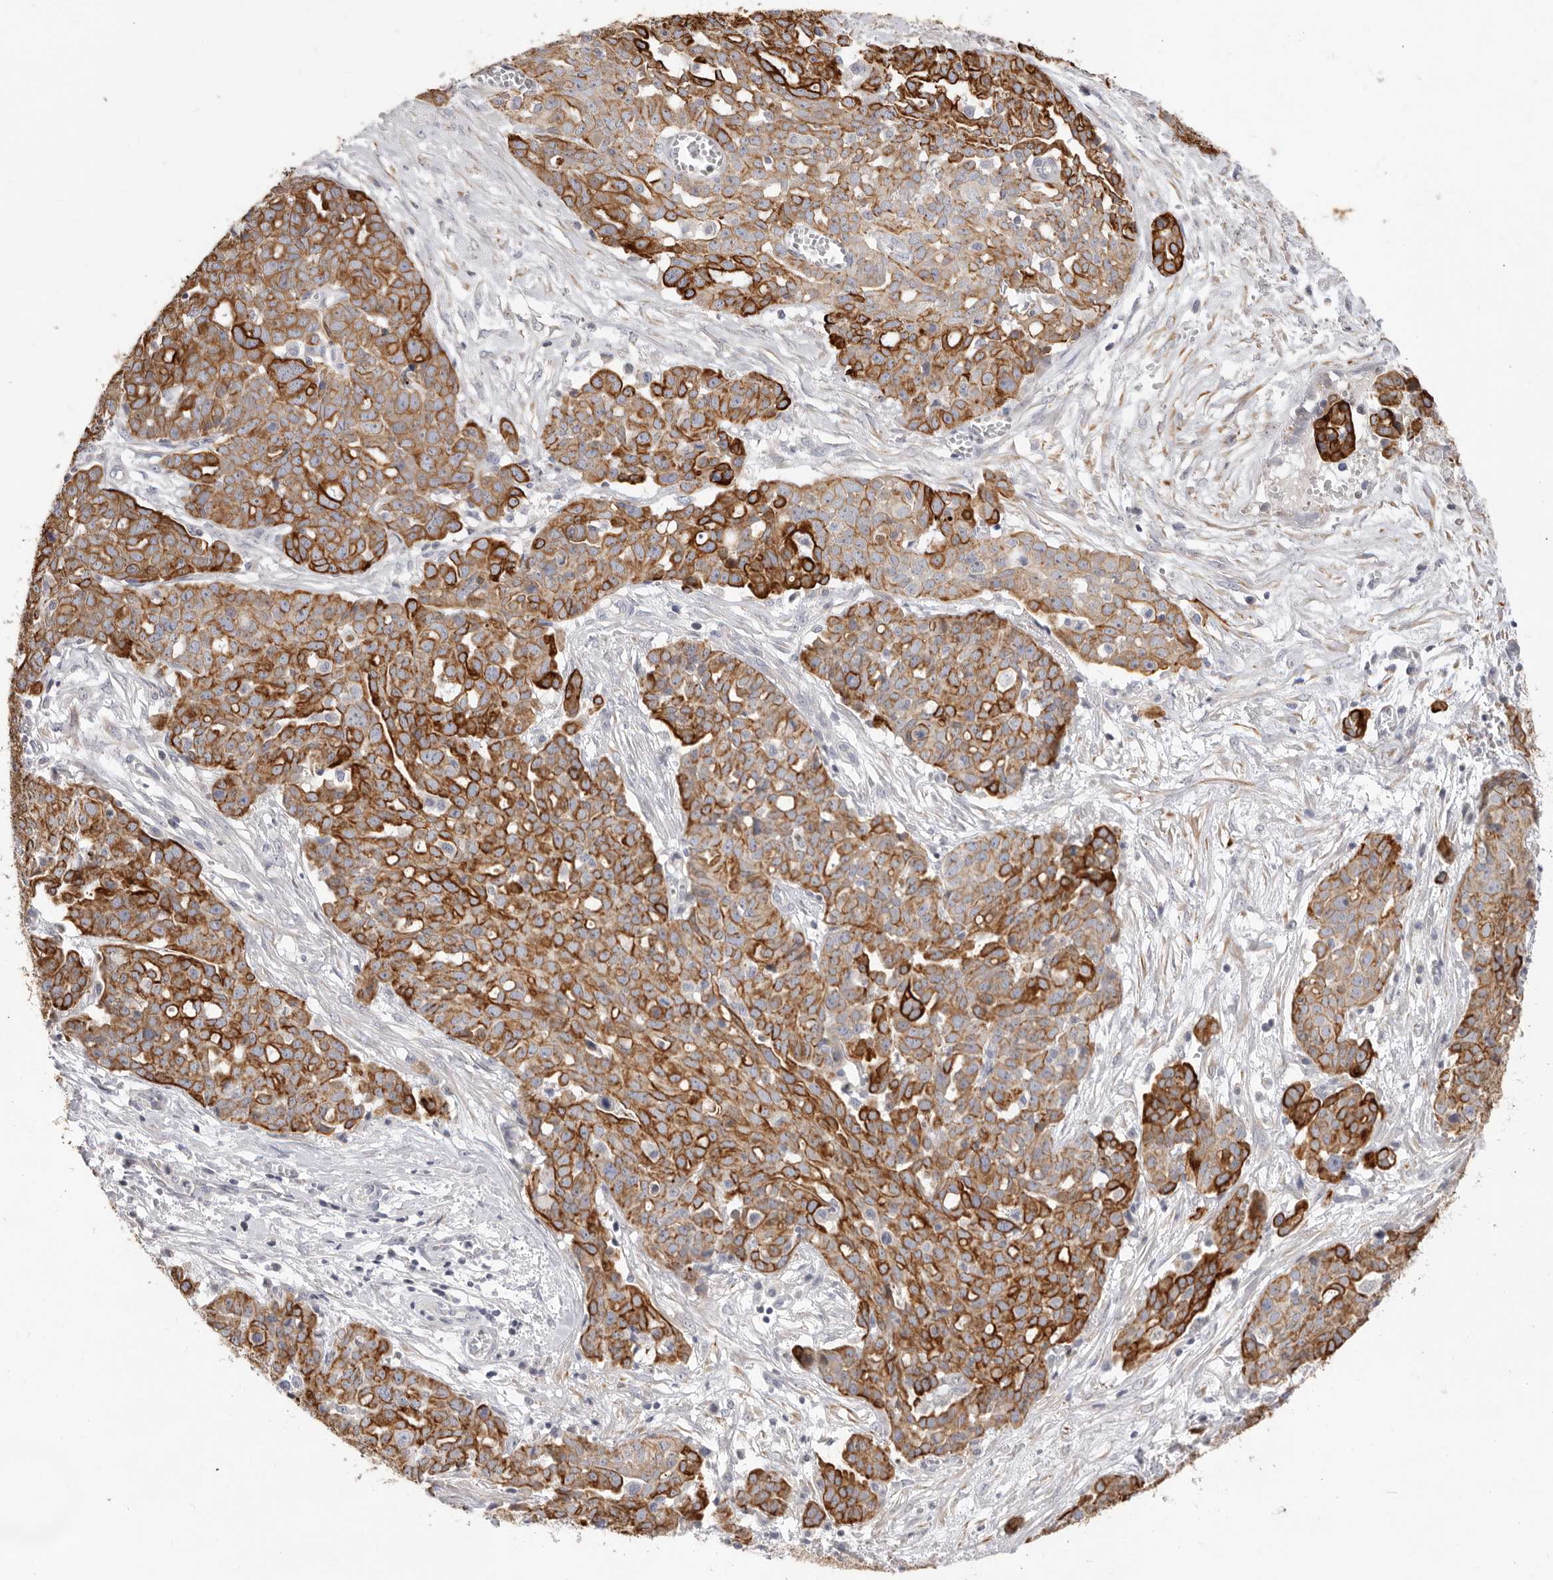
{"staining": {"intensity": "strong", "quantity": ">75%", "location": "cytoplasmic/membranous"}, "tissue": "ovarian cancer", "cell_type": "Tumor cells", "image_type": "cancer", "snomed": [{"axis": "morphology", "description": "Cystadenocarcinoma, serous, NOS"}, {"axis": "topography", "description": "Soft tissue"}, {"axis": "topography", "description": "Ovary"}], "caption": "Immunohistochemistry (DAB (3,3'-diaminobenzidine)) staining of ovarian serous cystadenocarcinoma displays strong cytoplasmic/membranous protein positivity in about >75% of tumor cells.", "gene": "USH1C", "patient": {"sex": "female", "age": 57}}